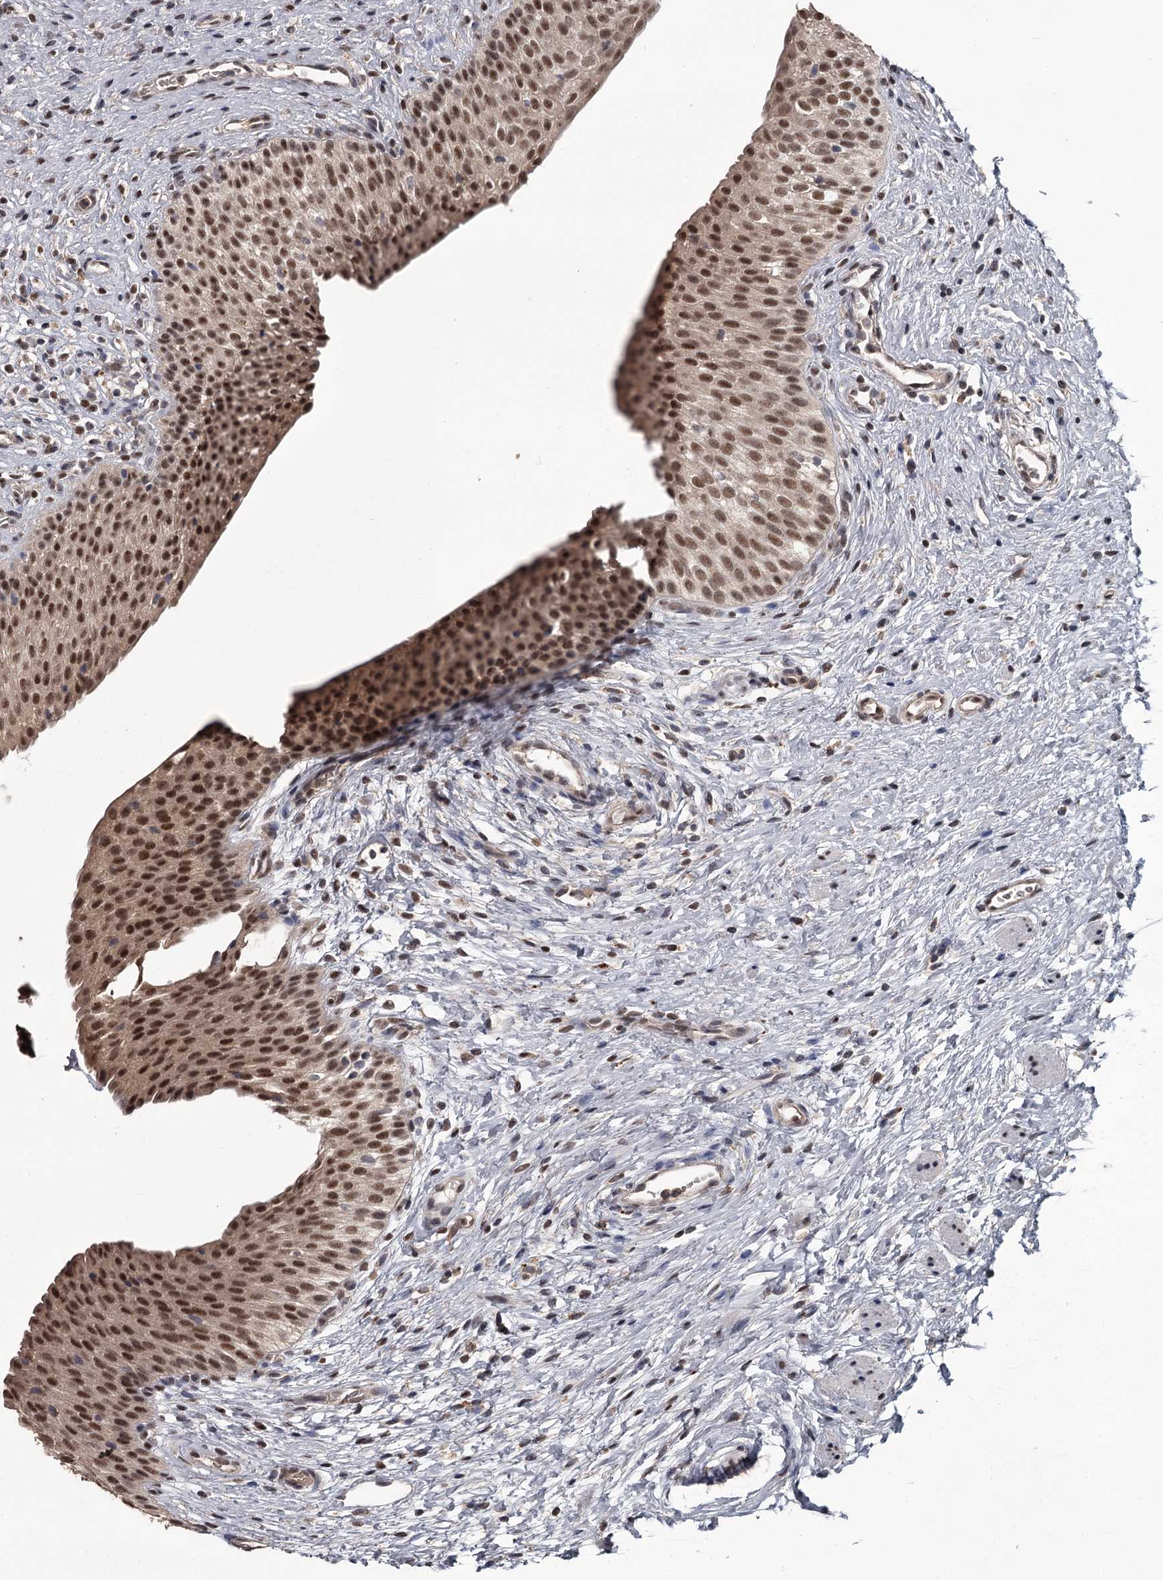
{"staining": {"intensity": "moderate", "quantity": ">75%", "location": "cytoplasmic/membranous,nuclear"}, "tissue": "urinary bladder", "cell_type": "Urothelial cells", "image_type": "normal", "snomed": [{"axis": "morphology", "description": "Normal tissue, NOS"}, {"axis": "topography", "description": "Urinary bladder"}], "caption": "The histopathology image reveals staining of benign urinary bladder, revealing moderate cytoplasmic/membranous,nuclear protein staining (brown color) within urothelial cells. The protein is shown in brown color, while the nuclei are stained blue.", "gene": "PRPF40B", "patient": {"sex": "male", "age": 1}}